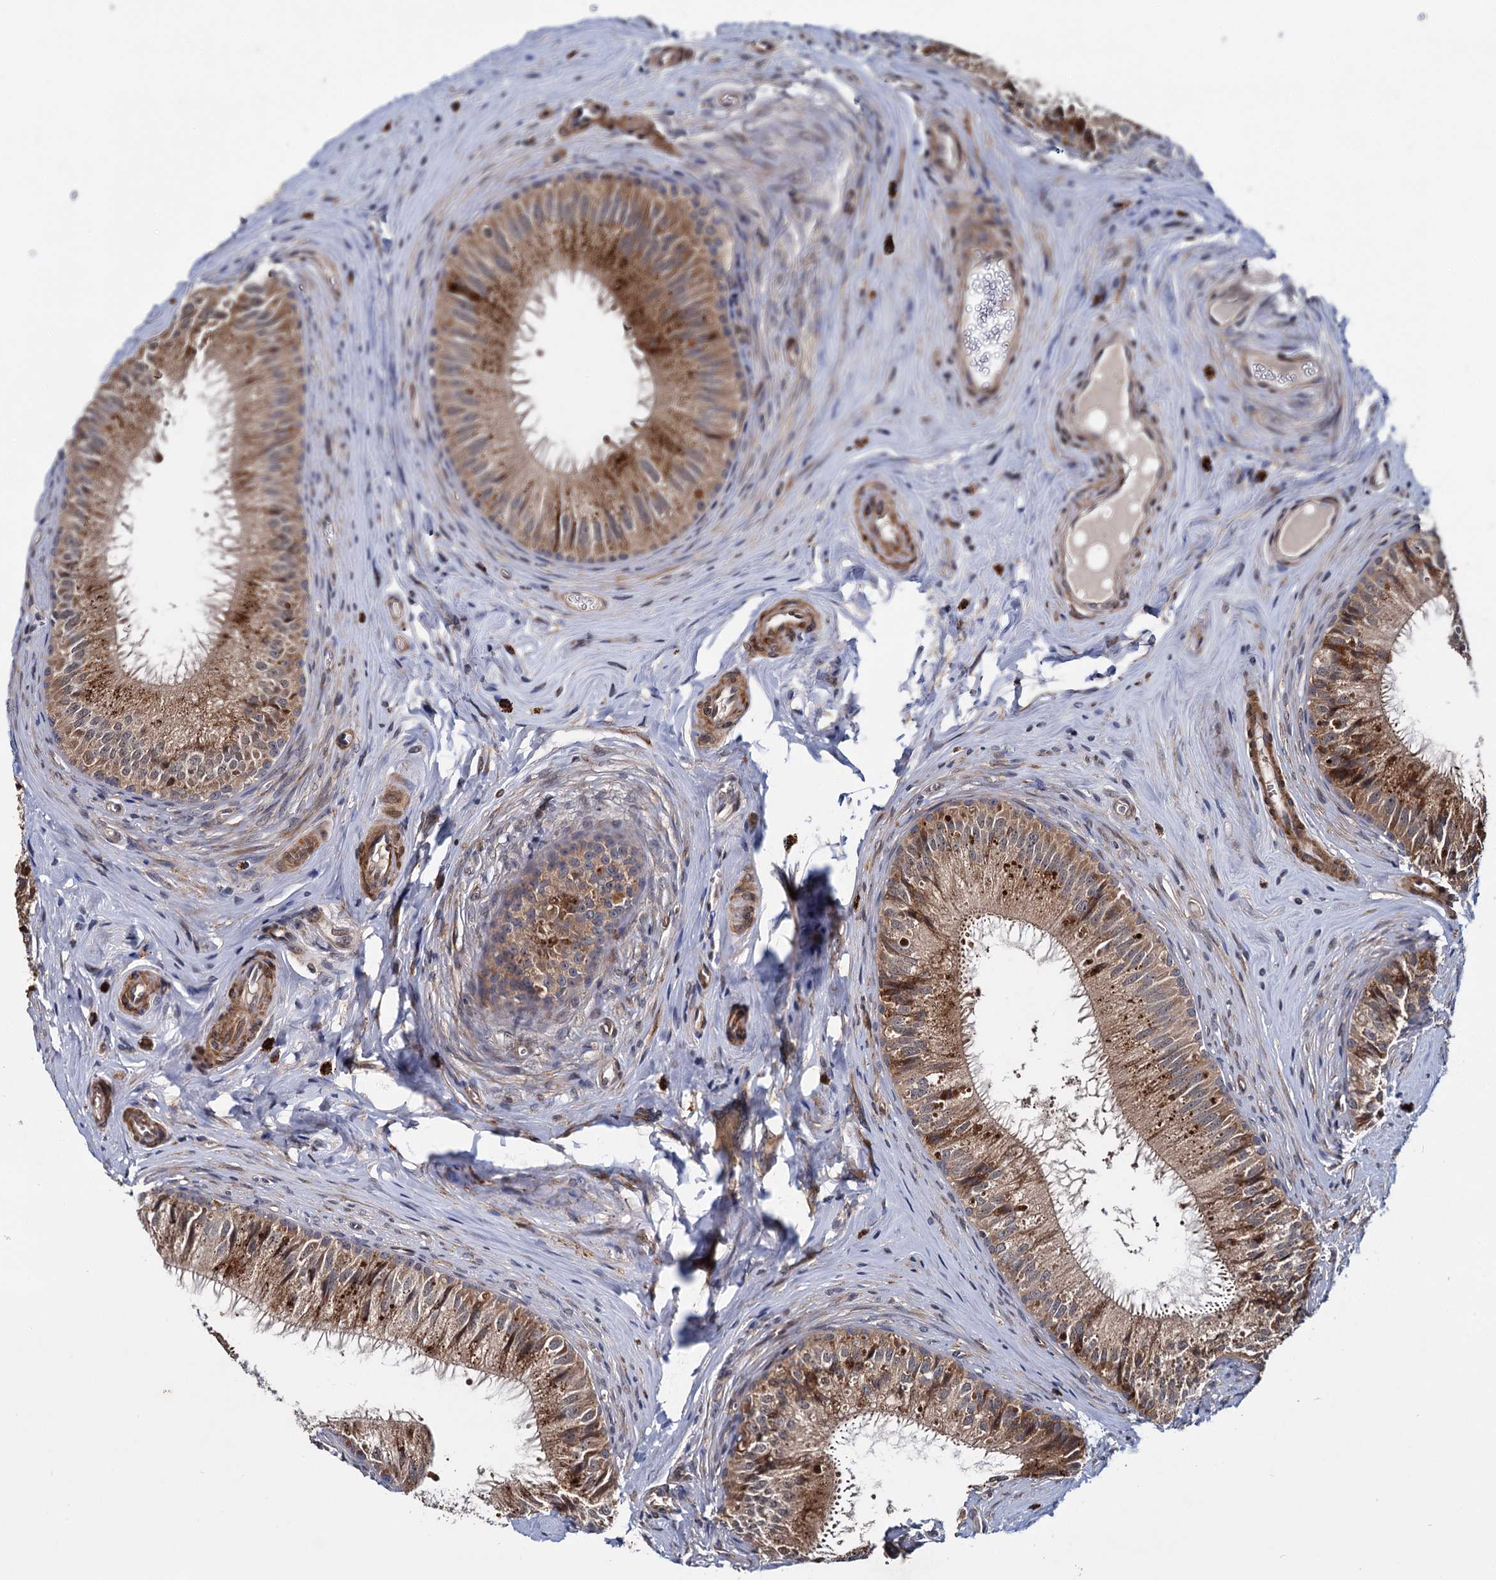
{"staining": {"intensity": "moderate", "quantity": ">75%", "location": "cytoplasmic/membranous"}, "tissue": "epididymis", "cell_type": "Glandular cells", "image_type": "normal", "snomed": [{"axis": "morphology", "description": "Normal tissue, NOS"}, {"axis": "topography", "description": "Epididymis"}], "caption": "This photomicrograph shows IHC staining of normal human epididymis, with medium moderate cytoplasmic/membranous expression in about >75% of glandular cells.", "gene": "ARHGAP42", "patient": {"sex": "male", "age": 46}}